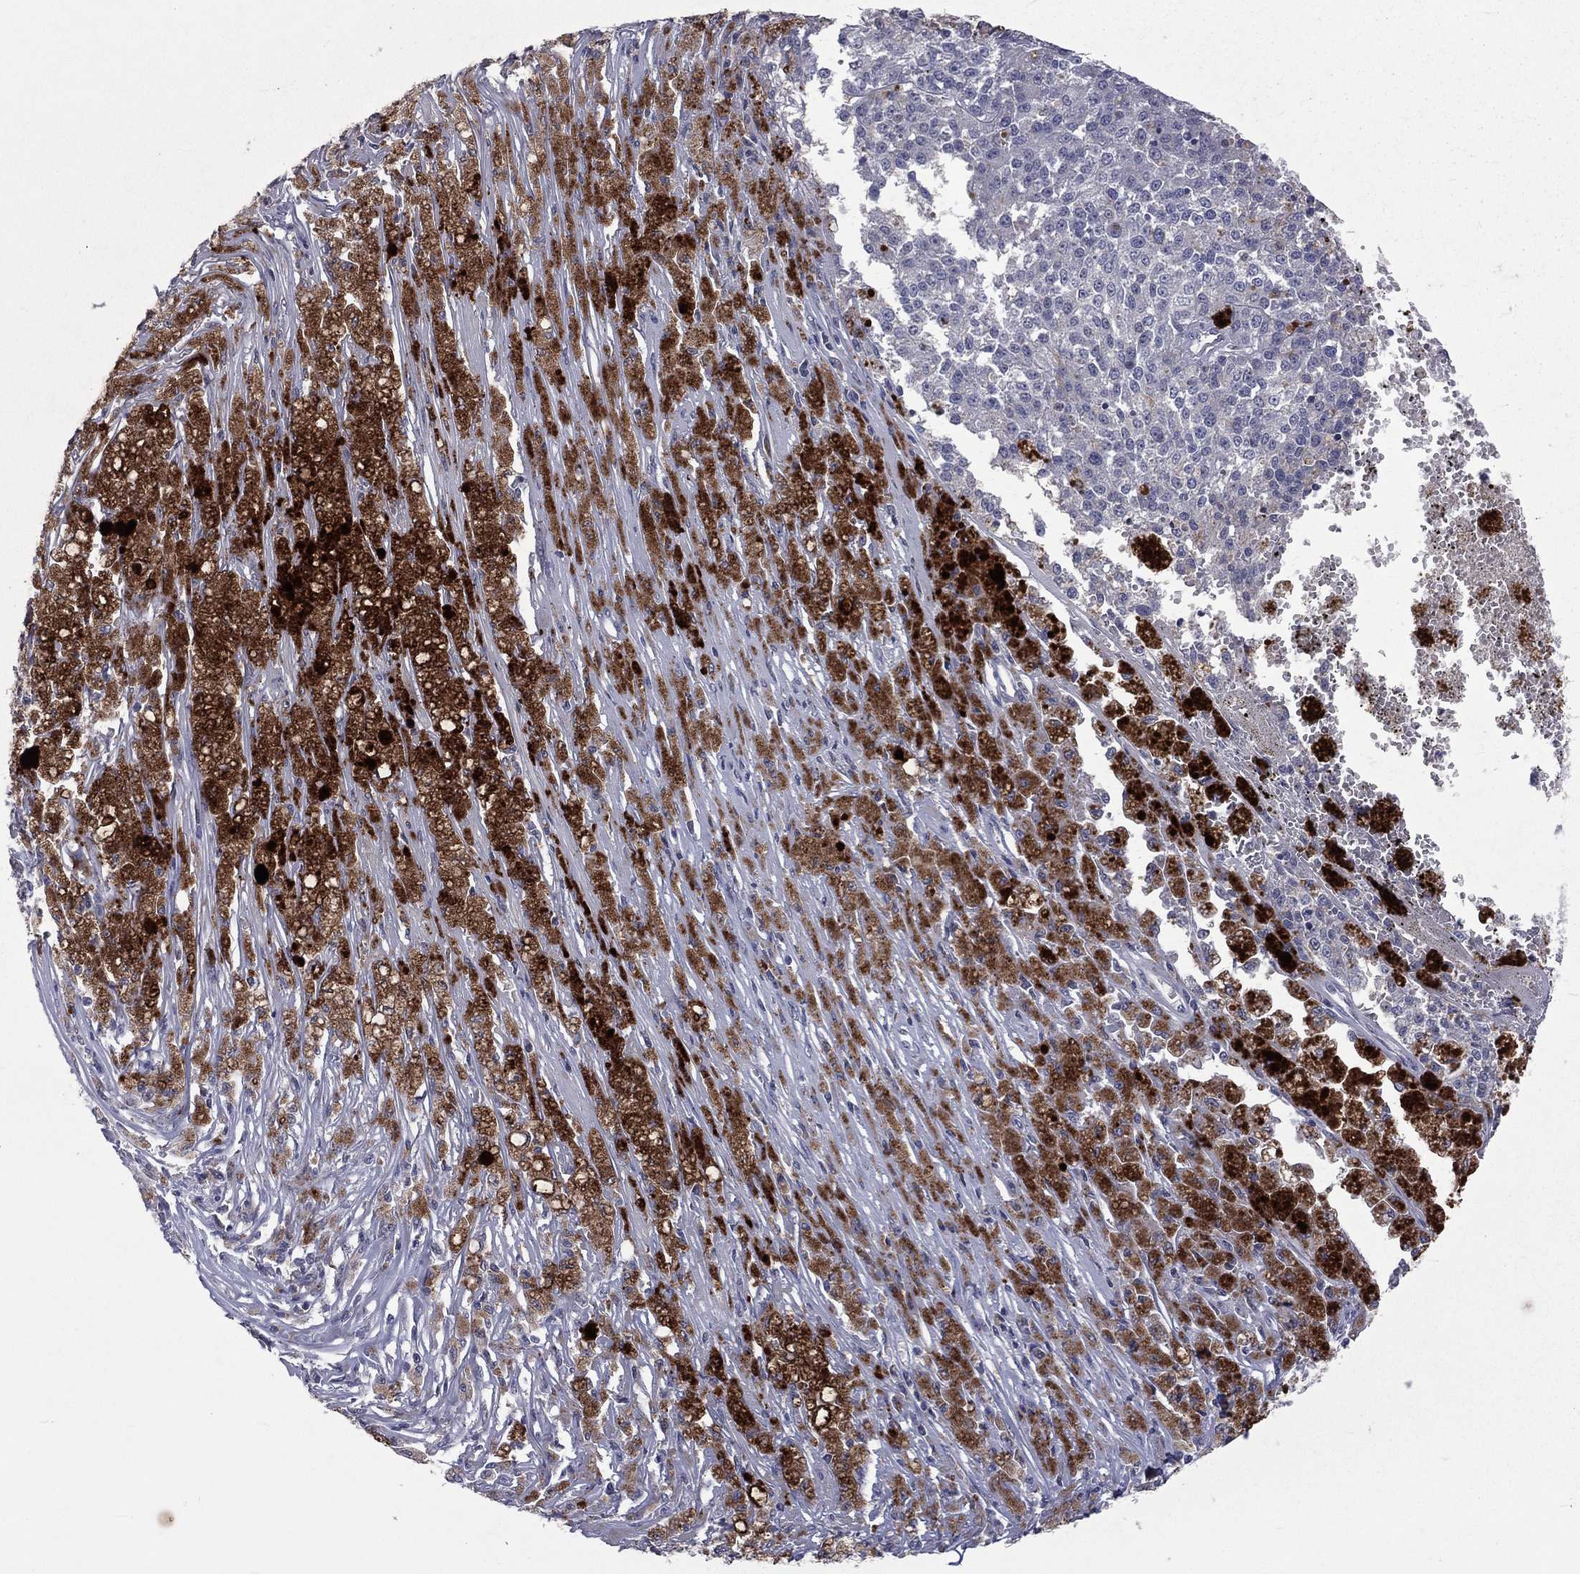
{"staining": {"intensity": "negative", "quantity": "none", "location": "none"}, "tissue": "melanoma", "cell_type": "Tumor cells", "image_type": "cancer", "snomed": [{"axis": "morphology", "description": "Malignant melanoma, Metastatic site"}, {"axis": "topography", "description": "Lymph node"}], "caption": "DAB immunohistochemical staining of melanoma exhibits no significant positivity in tumor cells. Nuclei are stained in blue.", "gene": "DSG4", "patient": {"sex": "female", "age": 64}}